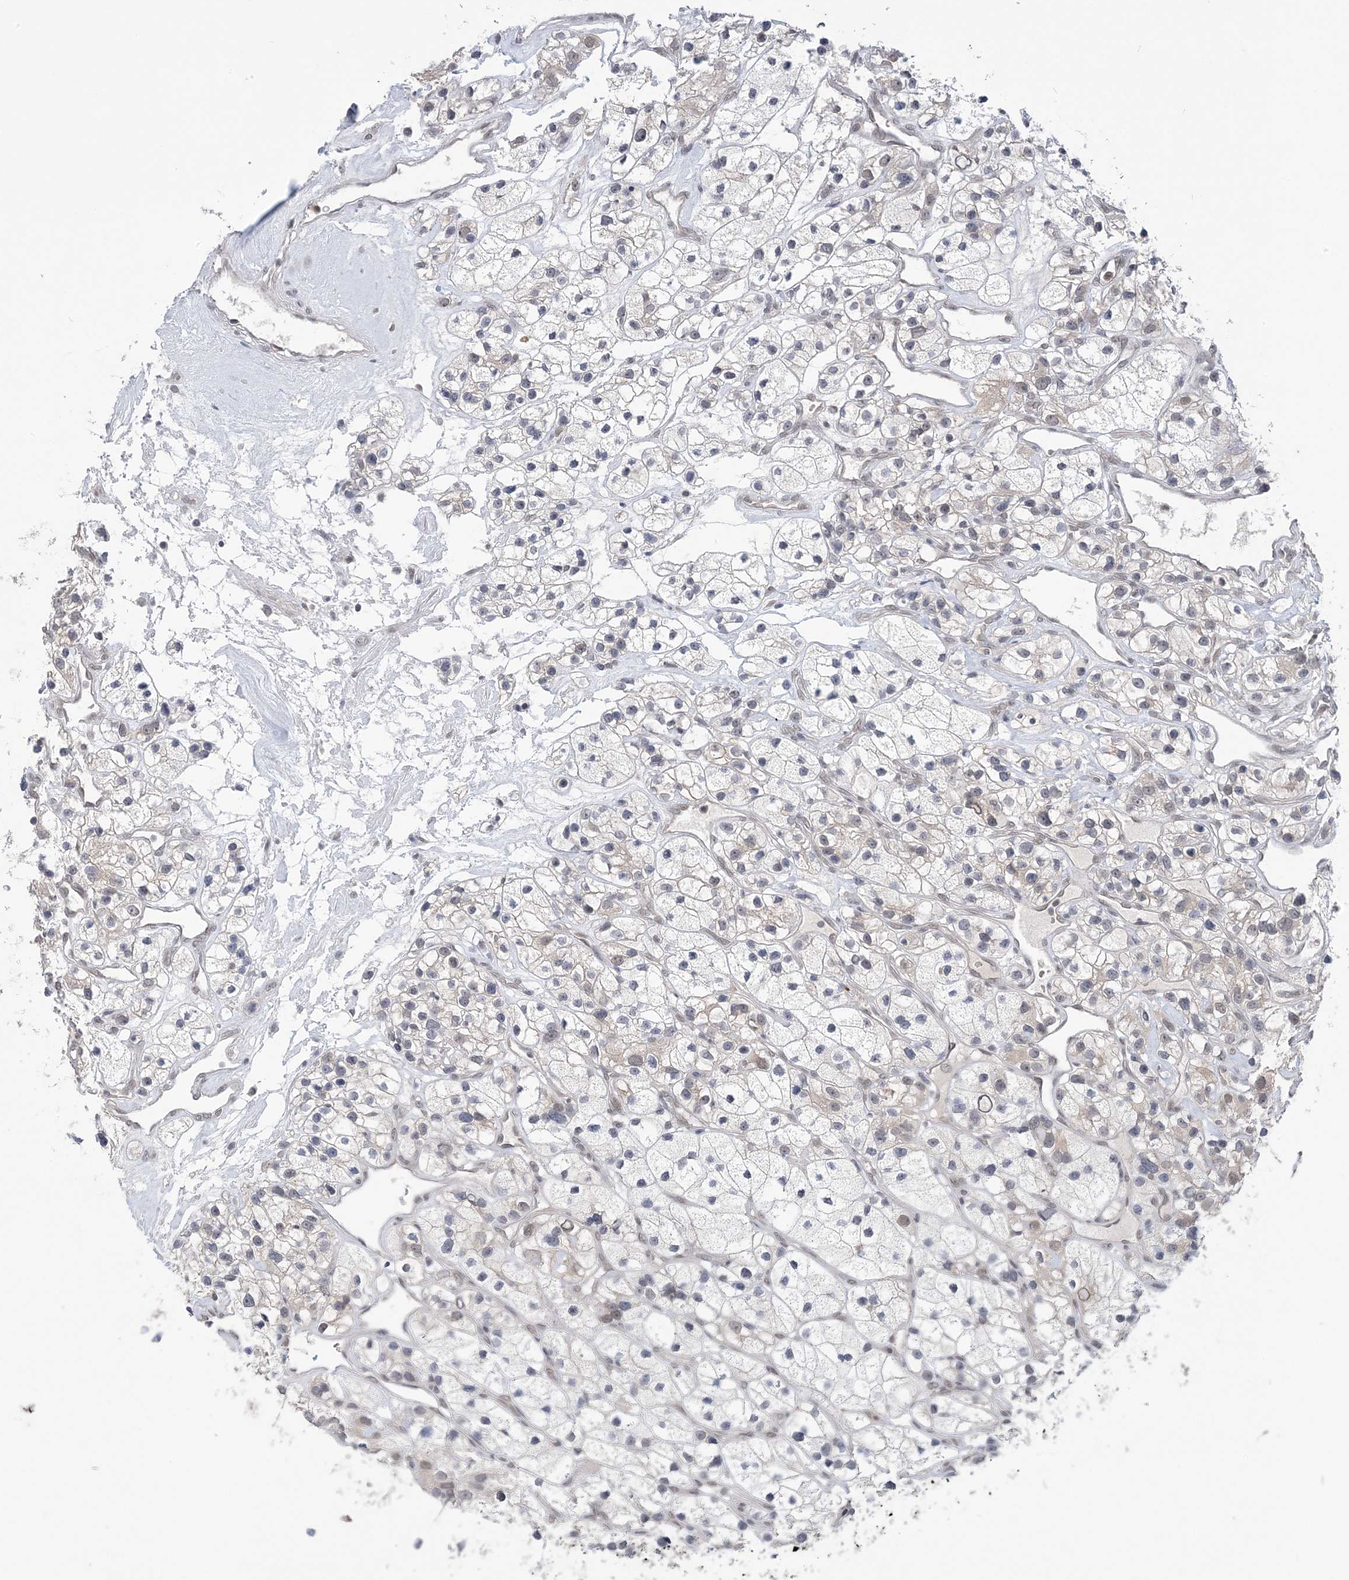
{"staining": {"intensity": "negative", "quantity": "none", "location": "none"}, "tissue": "renal cancer", "cell_type": "Tumor cells", "image_type": "cancer", "snomed": [{"axis": "morphology", "description": "Adenocarcinoma, NOS"}, {"axis": "topography", "description": "Kidney"}], "caption": "Tumor cells show no significant staining in renal adenocarcinoma.", "gene": "ZBTB7A", "patient": {"sex": "female", "age": 57}}